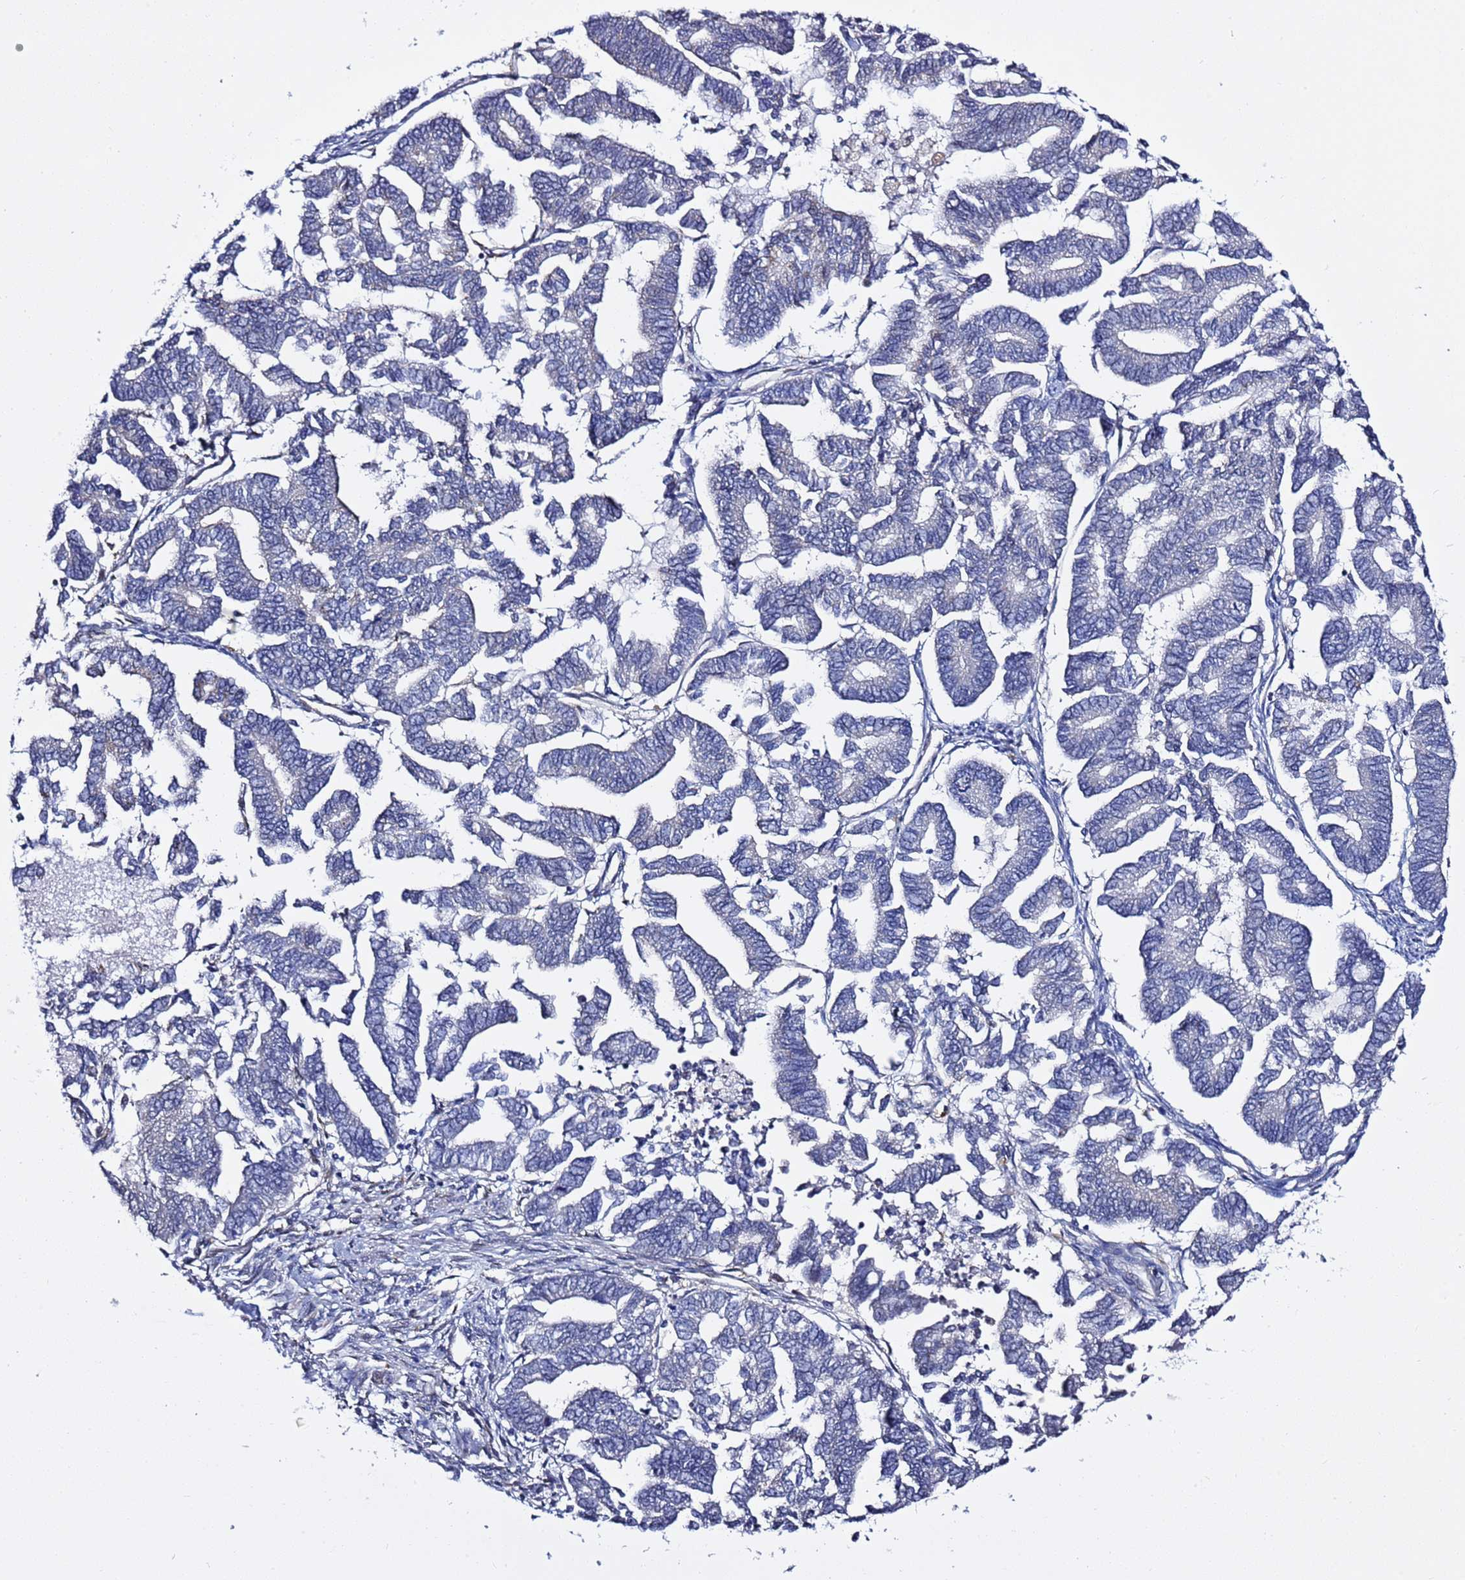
{"staining": {"intensity": "negative", "quantity": "none", "location": "none"}, "tissue": "endometrial cancer", "cell_type": "Tumor cells", "image_type": "cancer", "snomed": [{"axis": "morphology", "description": "Adenocarcinoma, NOS"}, {"axis": "topography", "description": "Endometrium"}], "caption": "There is no significant expression in tumor cells of adenocarcinoma (endometrial). (DAB immunohistochemistry (IHC) visualized using brightfield microscopy, high magnification).", "gene": "NAT2", "patient": {"sex": "female", "age": 79}}